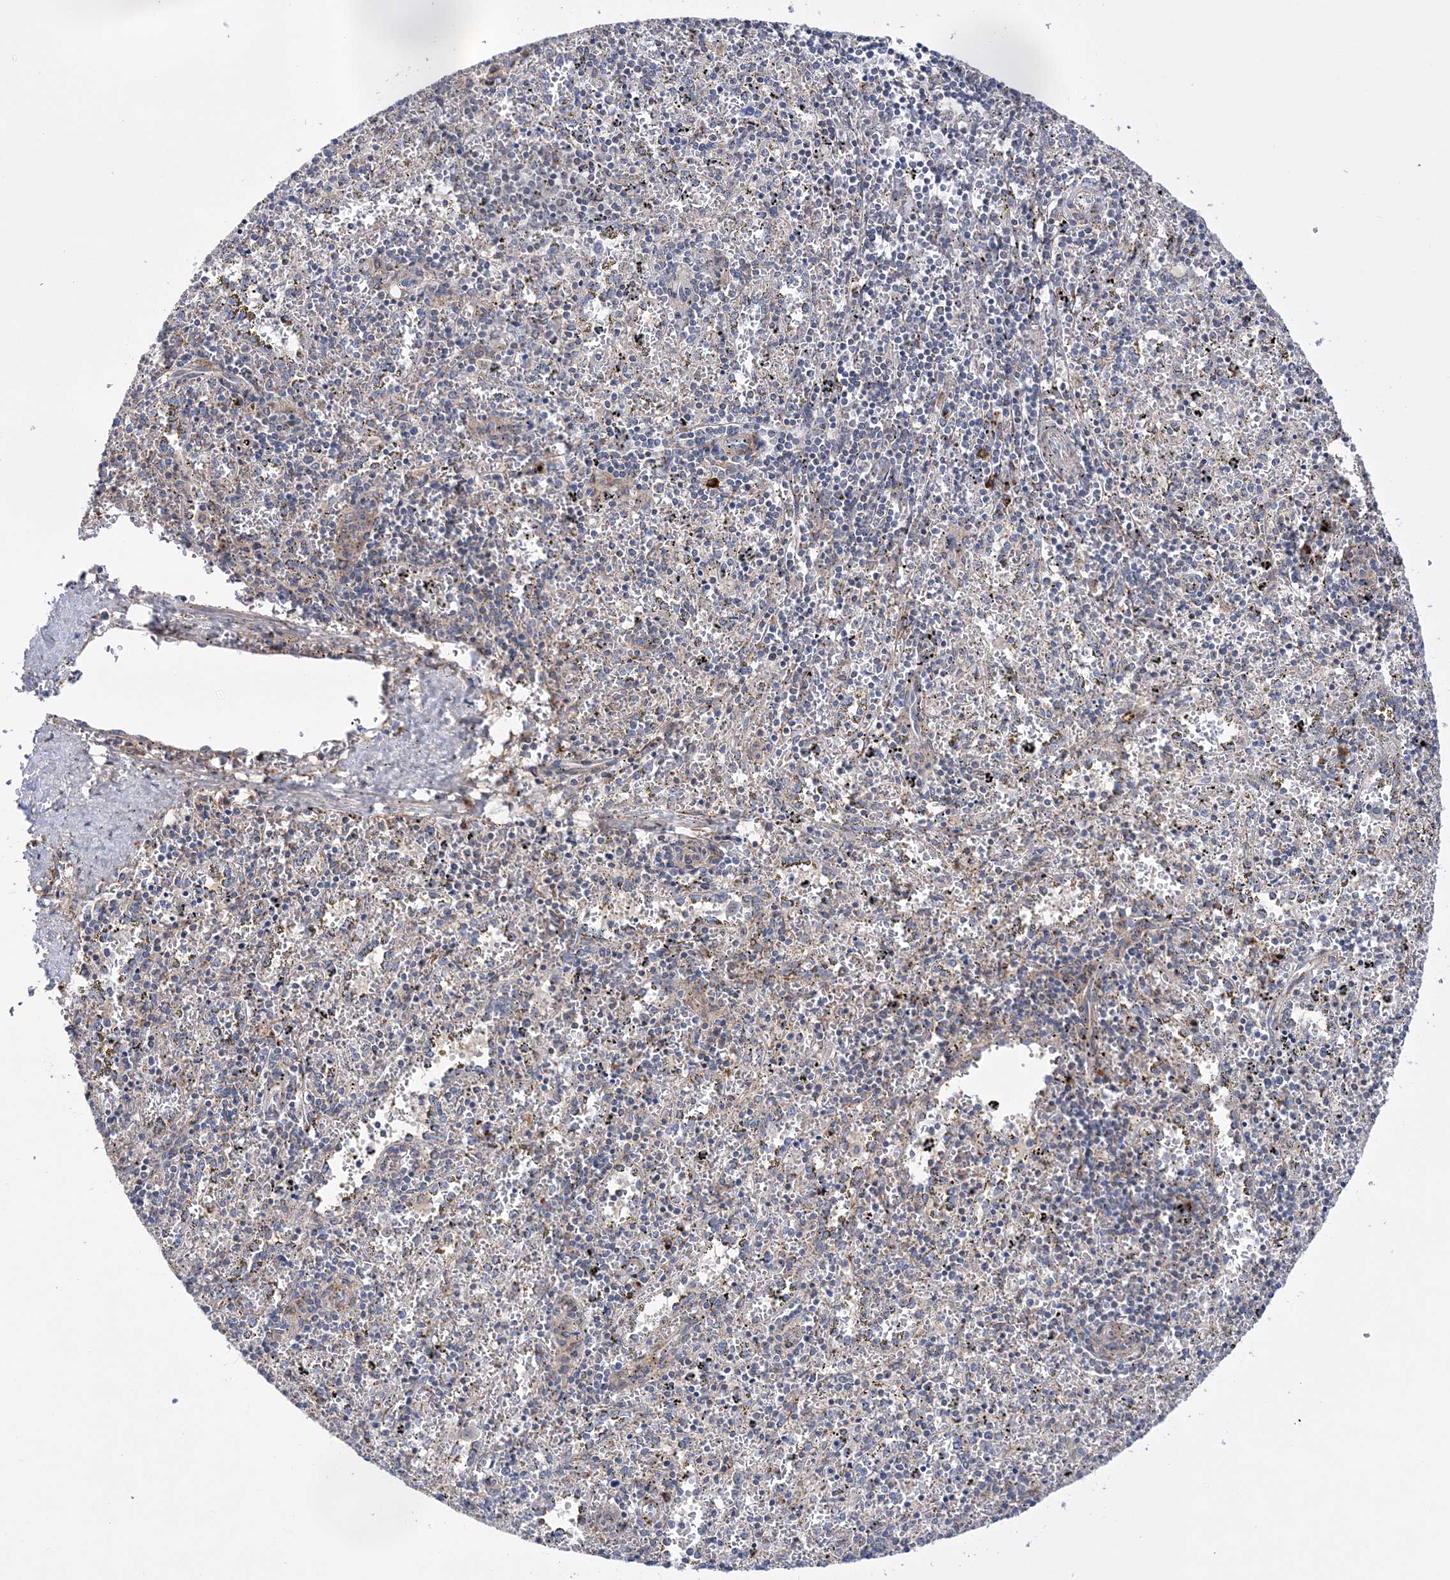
{"staining": {"intensity": "negative", "quantity": "none", "location": "none"}, "tissue": "spleen", "cell_type": "Cells in red pulp", "image_type": "normal", "snomed": [{"axis": "morphology", "description": "Normal tissue, NOS"}, {"axis": "topography", "description": "Spleen"}], "caption": "DAB (3,3'-diaminobenzidine) immunohistochemical staining of normal spleen reveals no significant positivity in cells in red pulp. (DAB immunohistochemistry with hematoxylin counter stain).", "gene": "COPB2", "patient": {"sex": "male", "age": 11}}